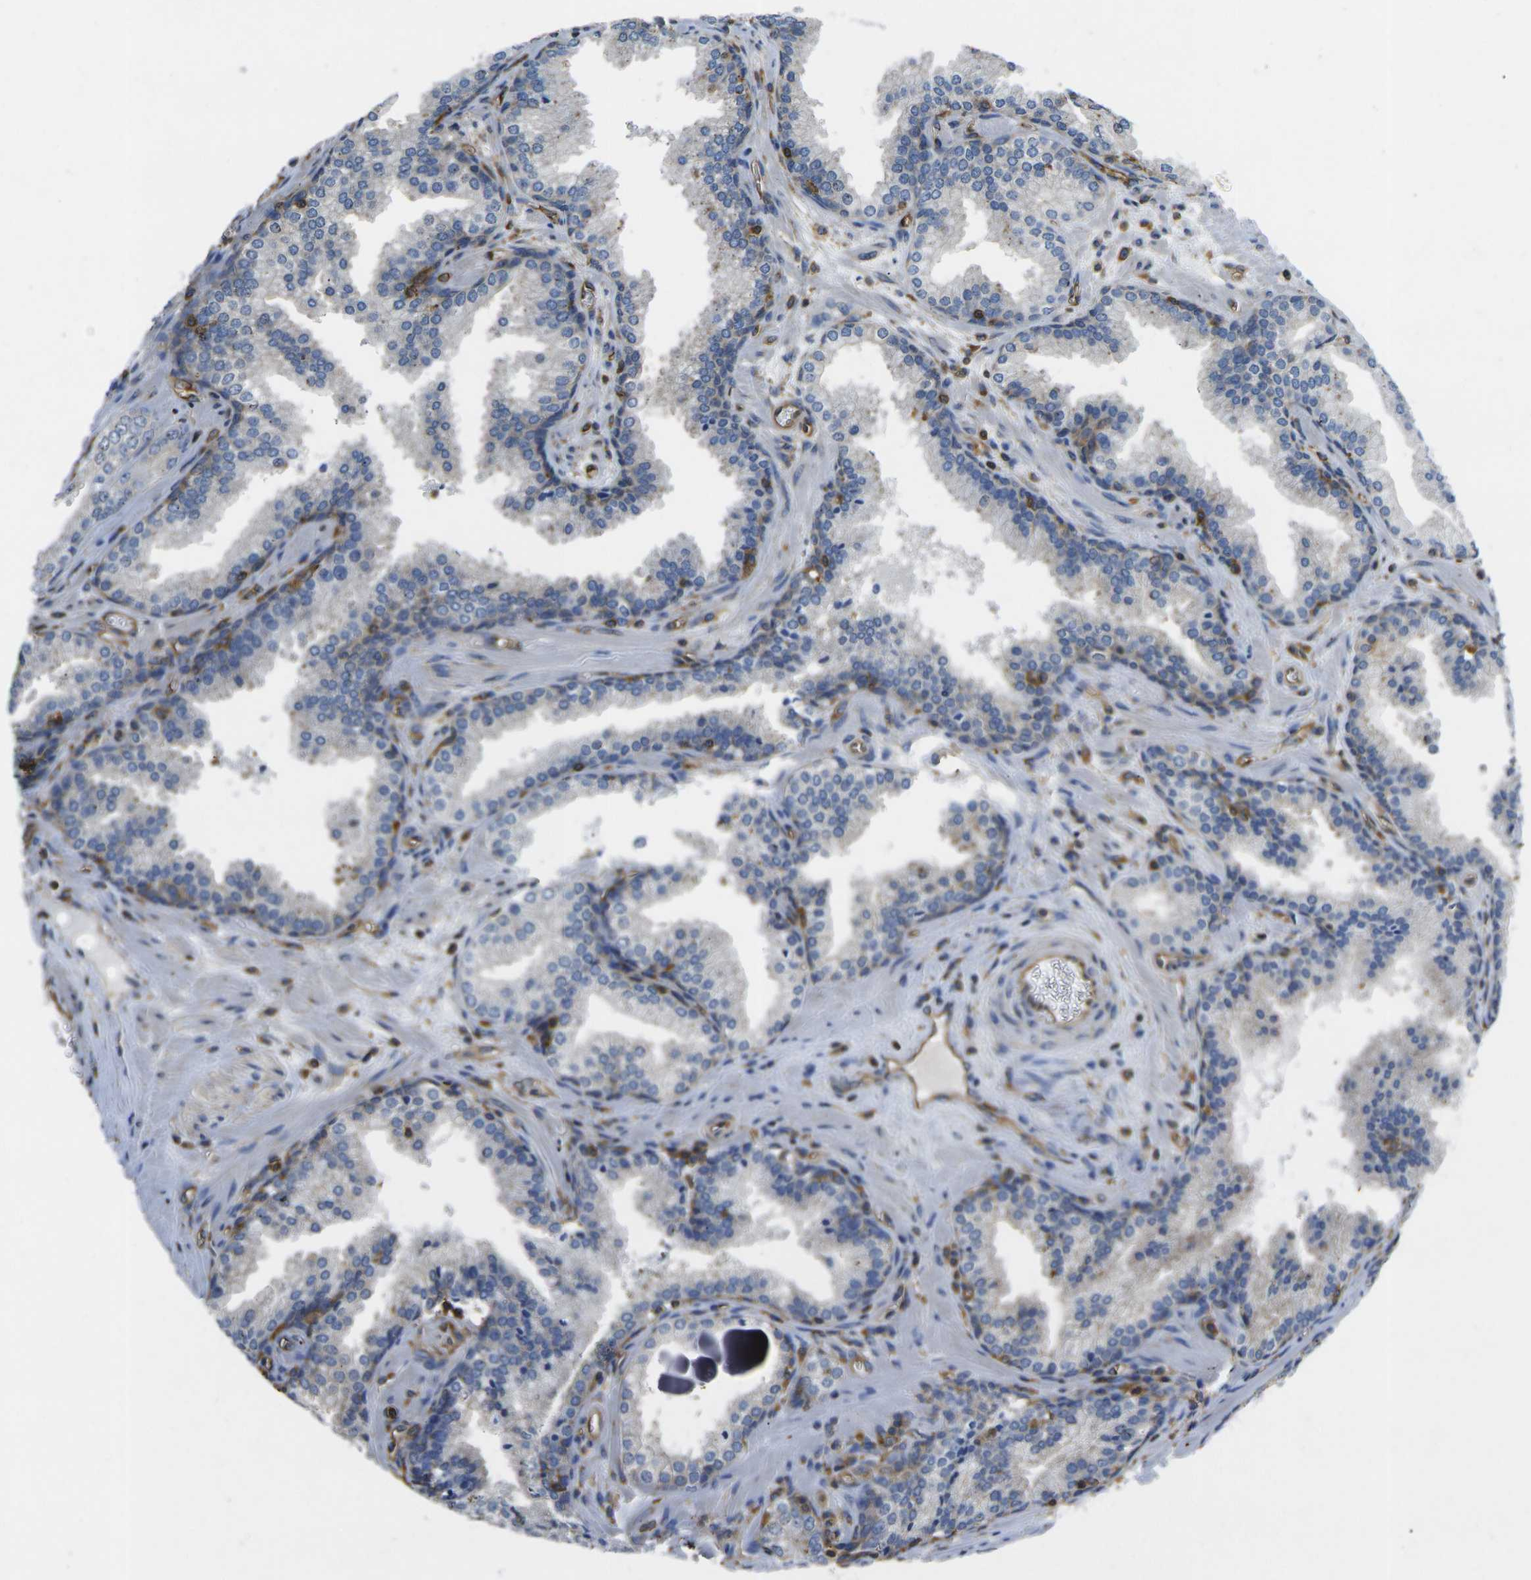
{"staining": {"intensity": "negative", "quantity": "none", "location": "none"}, "tissue": "prostate cancer", "cell_type": "Tumor cells", "image_type": "cancer", "snomed": [{"axis": "morphology", "description": "Adenocarcinoma, Low grade"}, {"axis": "topography", "description": "Prostate"}], "caption": "A photomicrograph of human prostate cancer (adenocarcinoma (low-grade)) is negative for staining in tumor cells. (DAB immunohistochemistry visualized using brightfield microscopy, high magnification).", "gene": "FAM110D", "patient": {"sex": "male", "age": 60}}